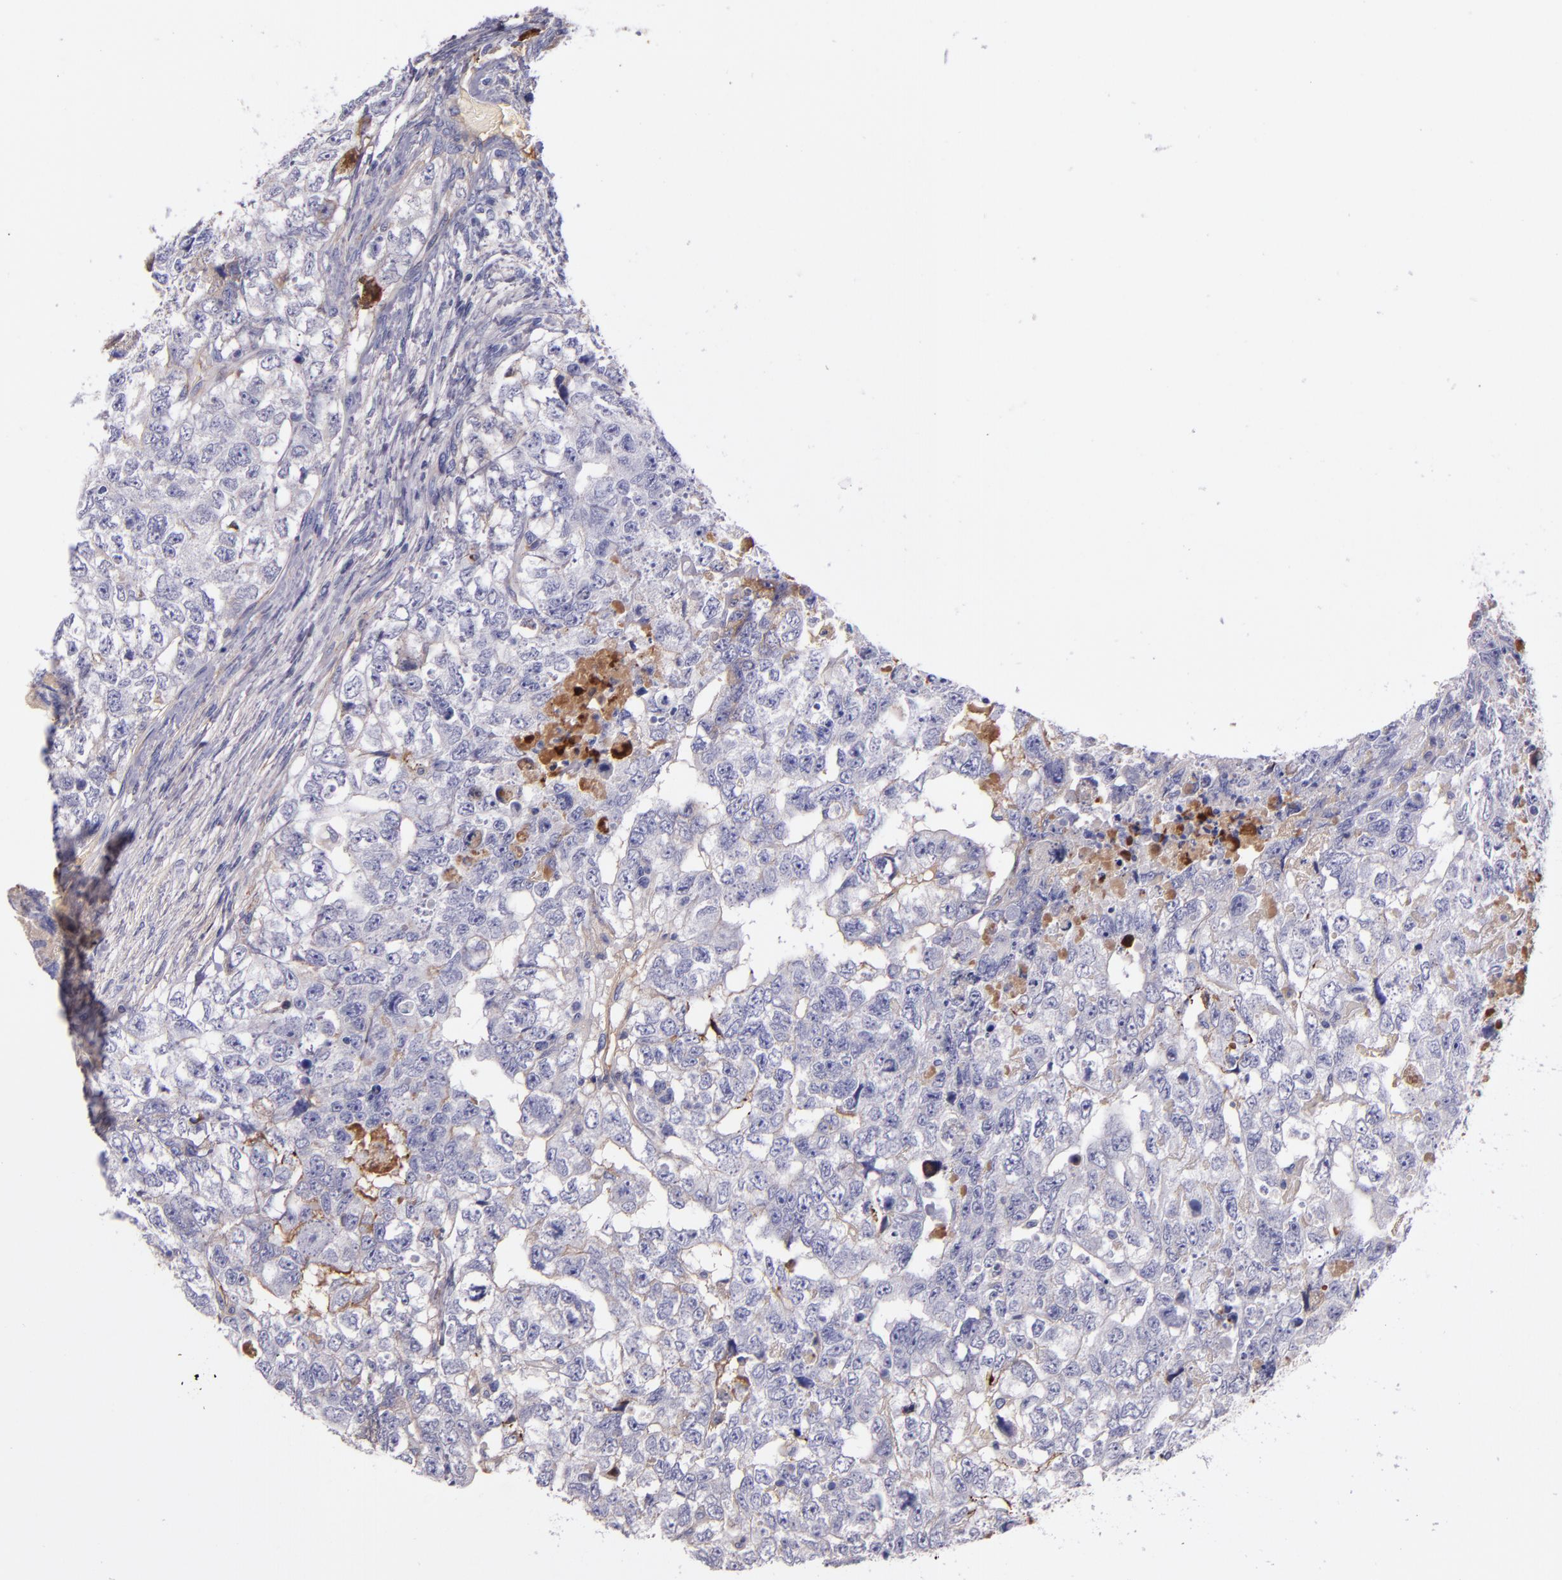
{"staining": {"intensity": "moderate", "quantity": "<25%", "location": "cytoplasmic/membranous"}, "tissue": "testis cancer", "cell_type": "Tumor cells", "image_type": "cancer", "snomed": [{"axis": "morphology", "description": "Carcinoma, Embryonal, NOS"}, {"axis": "topography", "description": "Testis"}], "caption": "A brown stain labels moderate cytoplasmic/membranous positivity of a protein in testis cancer tumor cells.", "gene": "KNG1", "patient": {"sex": "male", "age": 36}}